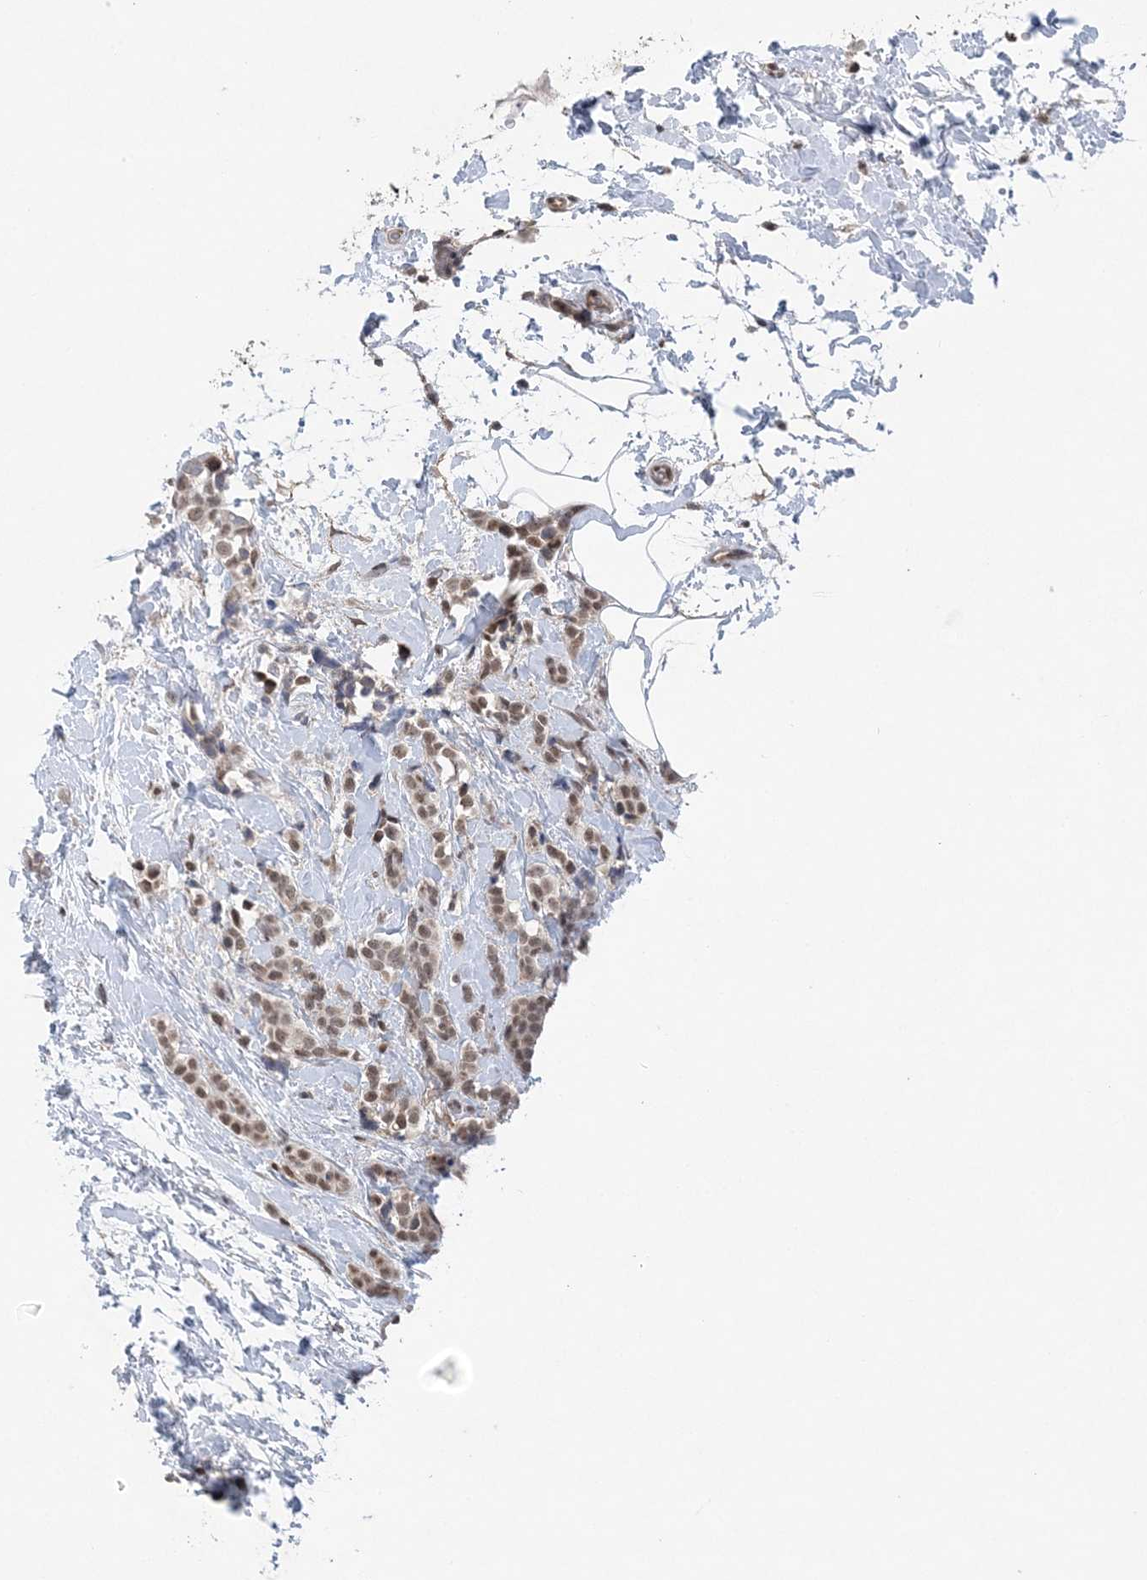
{"staining": {"intensity": "moderate", "quantity": ">75%", "location": "nuclear"}, "tissue": "breast cancer", "cell_type": "Tumor cells", "image_type": "cancer", "snomed": [{"axis": "morphology", "description": "Lobular carcinoma, in situ"}, {"axis": "morphology", "description": "Lobular carcinoma"}, {"axis": "topography", "description": "Breast"}], "caption": "About >75% of tumor cells in breast cancer show moderate nuclear protein staining as visualized by brown immunohistochemical staining.", "gene": "CCDC152", "patient": {"sex": "female", "age": 41}}